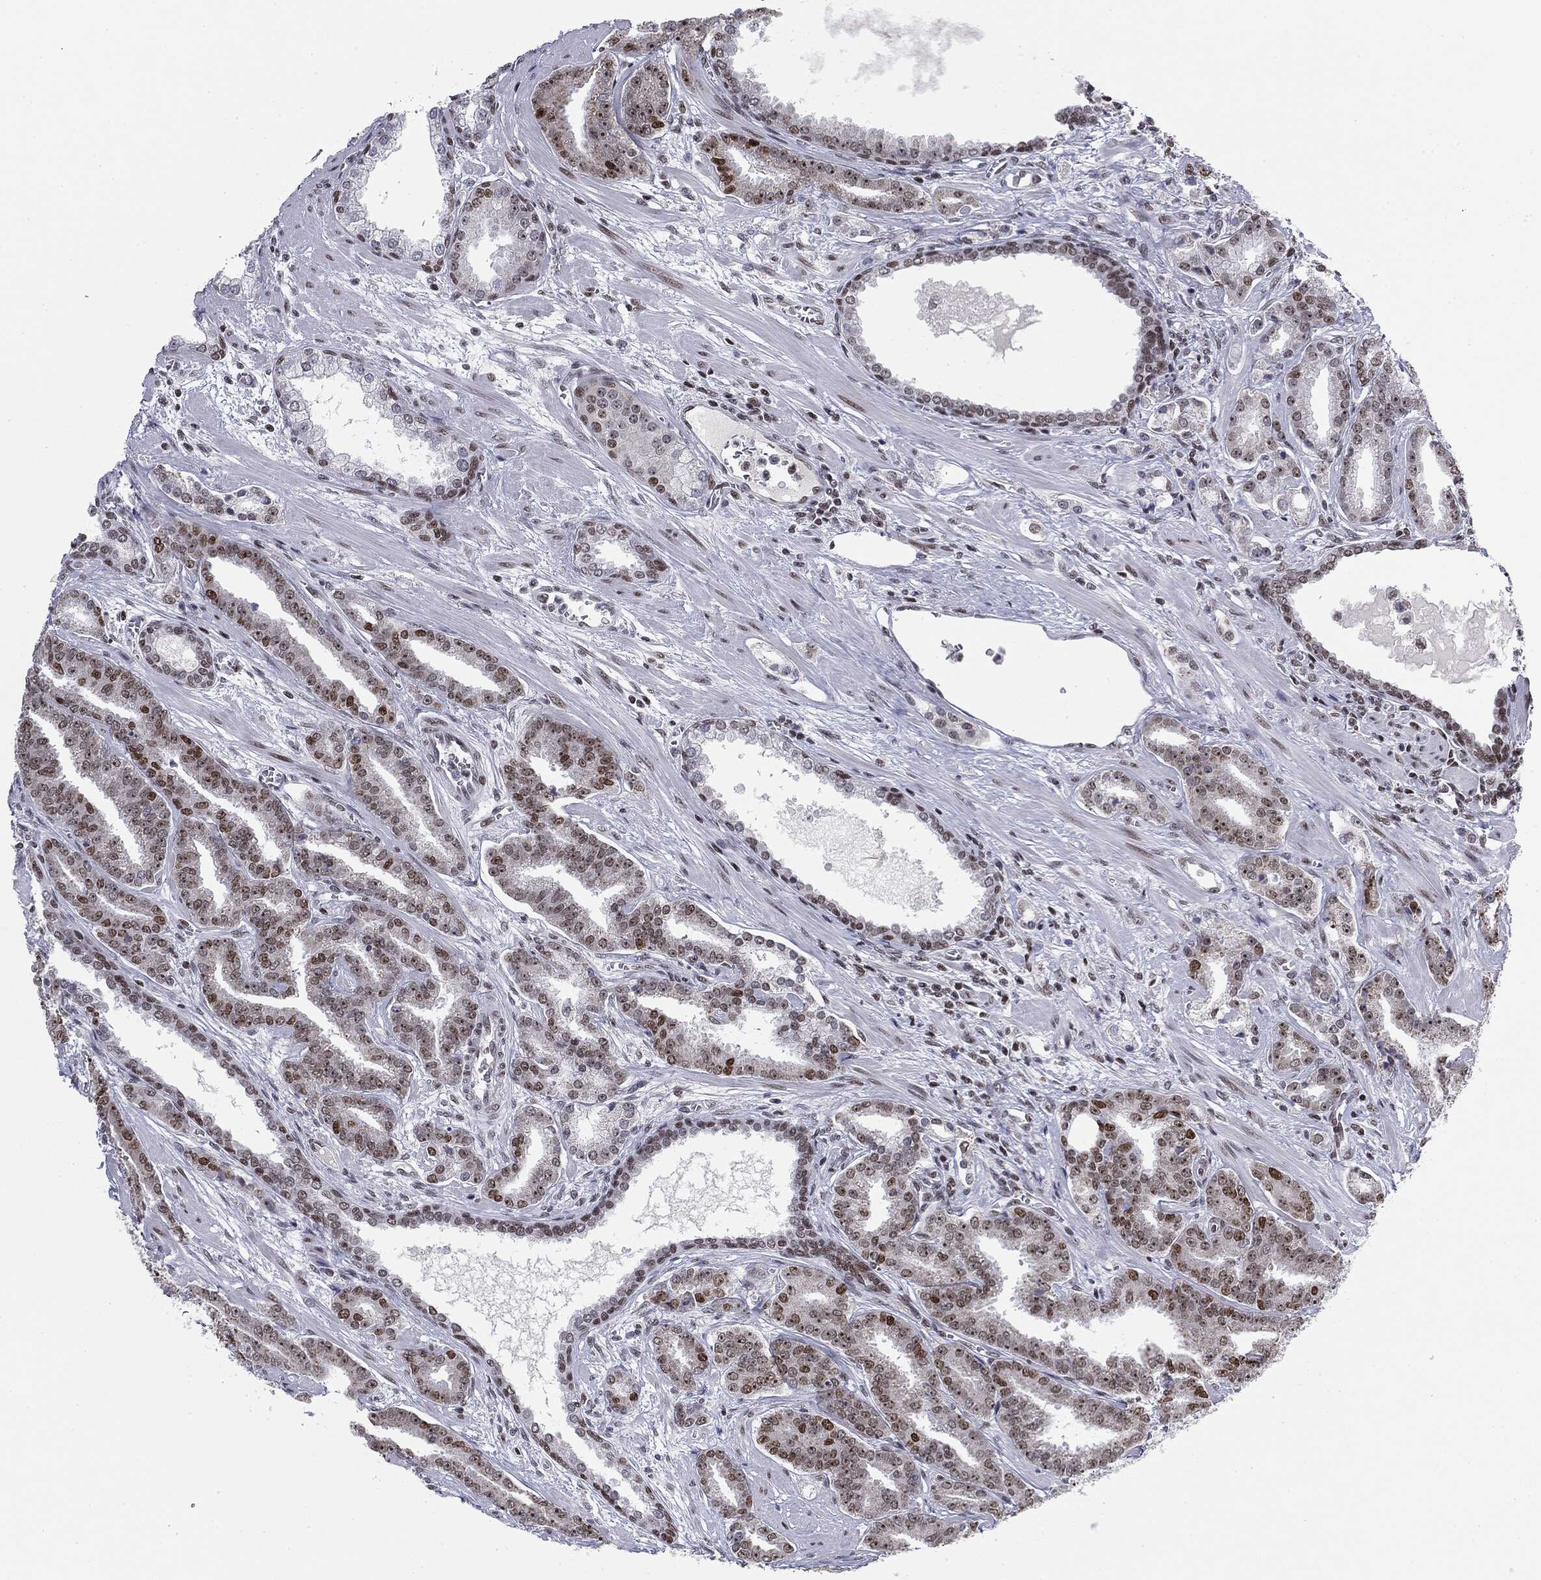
{"staining": {"intensity": "moderate", "quantity": "<25%", "location": "nuclear"}, "tissue": "prostate cancer", "cell_type": "Tumor cells", "image_type": "cancer", "snomed": [{"axis": "morphology", "description": "Adenocarcinoma, High grade"}, {"axis": "topography", "description": "Prostate"}], "caption": "An image showing moderate nuclear staining in about <25% of tumor cells in prostate cancer, as visualized by brown immunohistochemical staining.", "gene": "MDC1", "patient": {"sex": "male", "age": 60}}